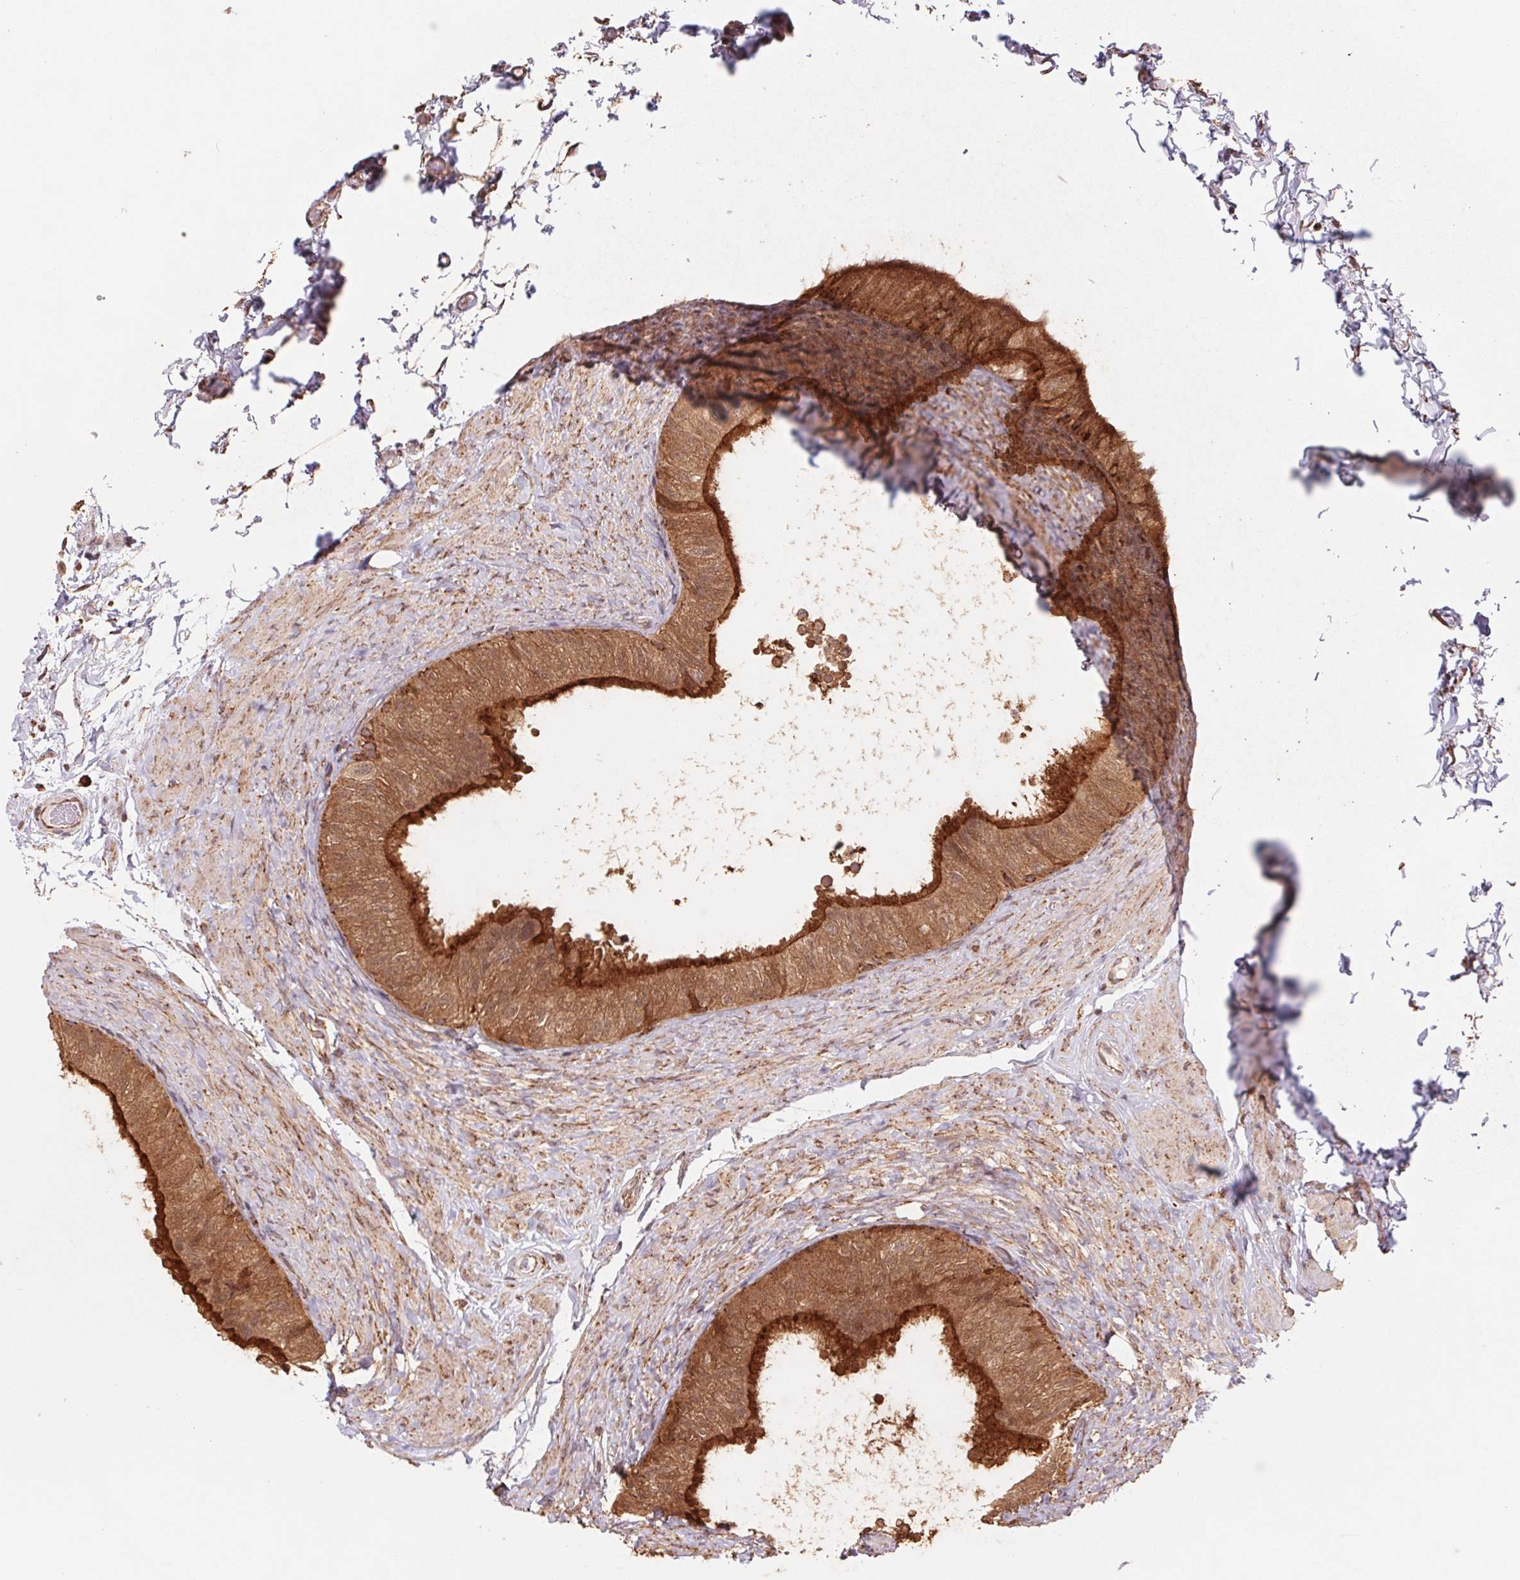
{"staining": {"intensity": "strong", "quantity": ">75%", "location": "cytoplasmic/membranous"}, "tissue": "epididymis", "cell_type": "Glandular cells", "image_type": "normal", "snomed": [{"axis": "morphology", "description": "Normal tissue, NOS"}, {"axis": "topography", "description": "Epididymis, spermatic cord, NOS"}, {"axis": "topography", "description": "Epididymis"}], "caption": "Strong cytoplasmic/membranous positivity is appreciated in about >75% of glandular cells in unremarkable epididymis.", "gene": "URM1", "patient": {"sex": "male", "age": 31}}